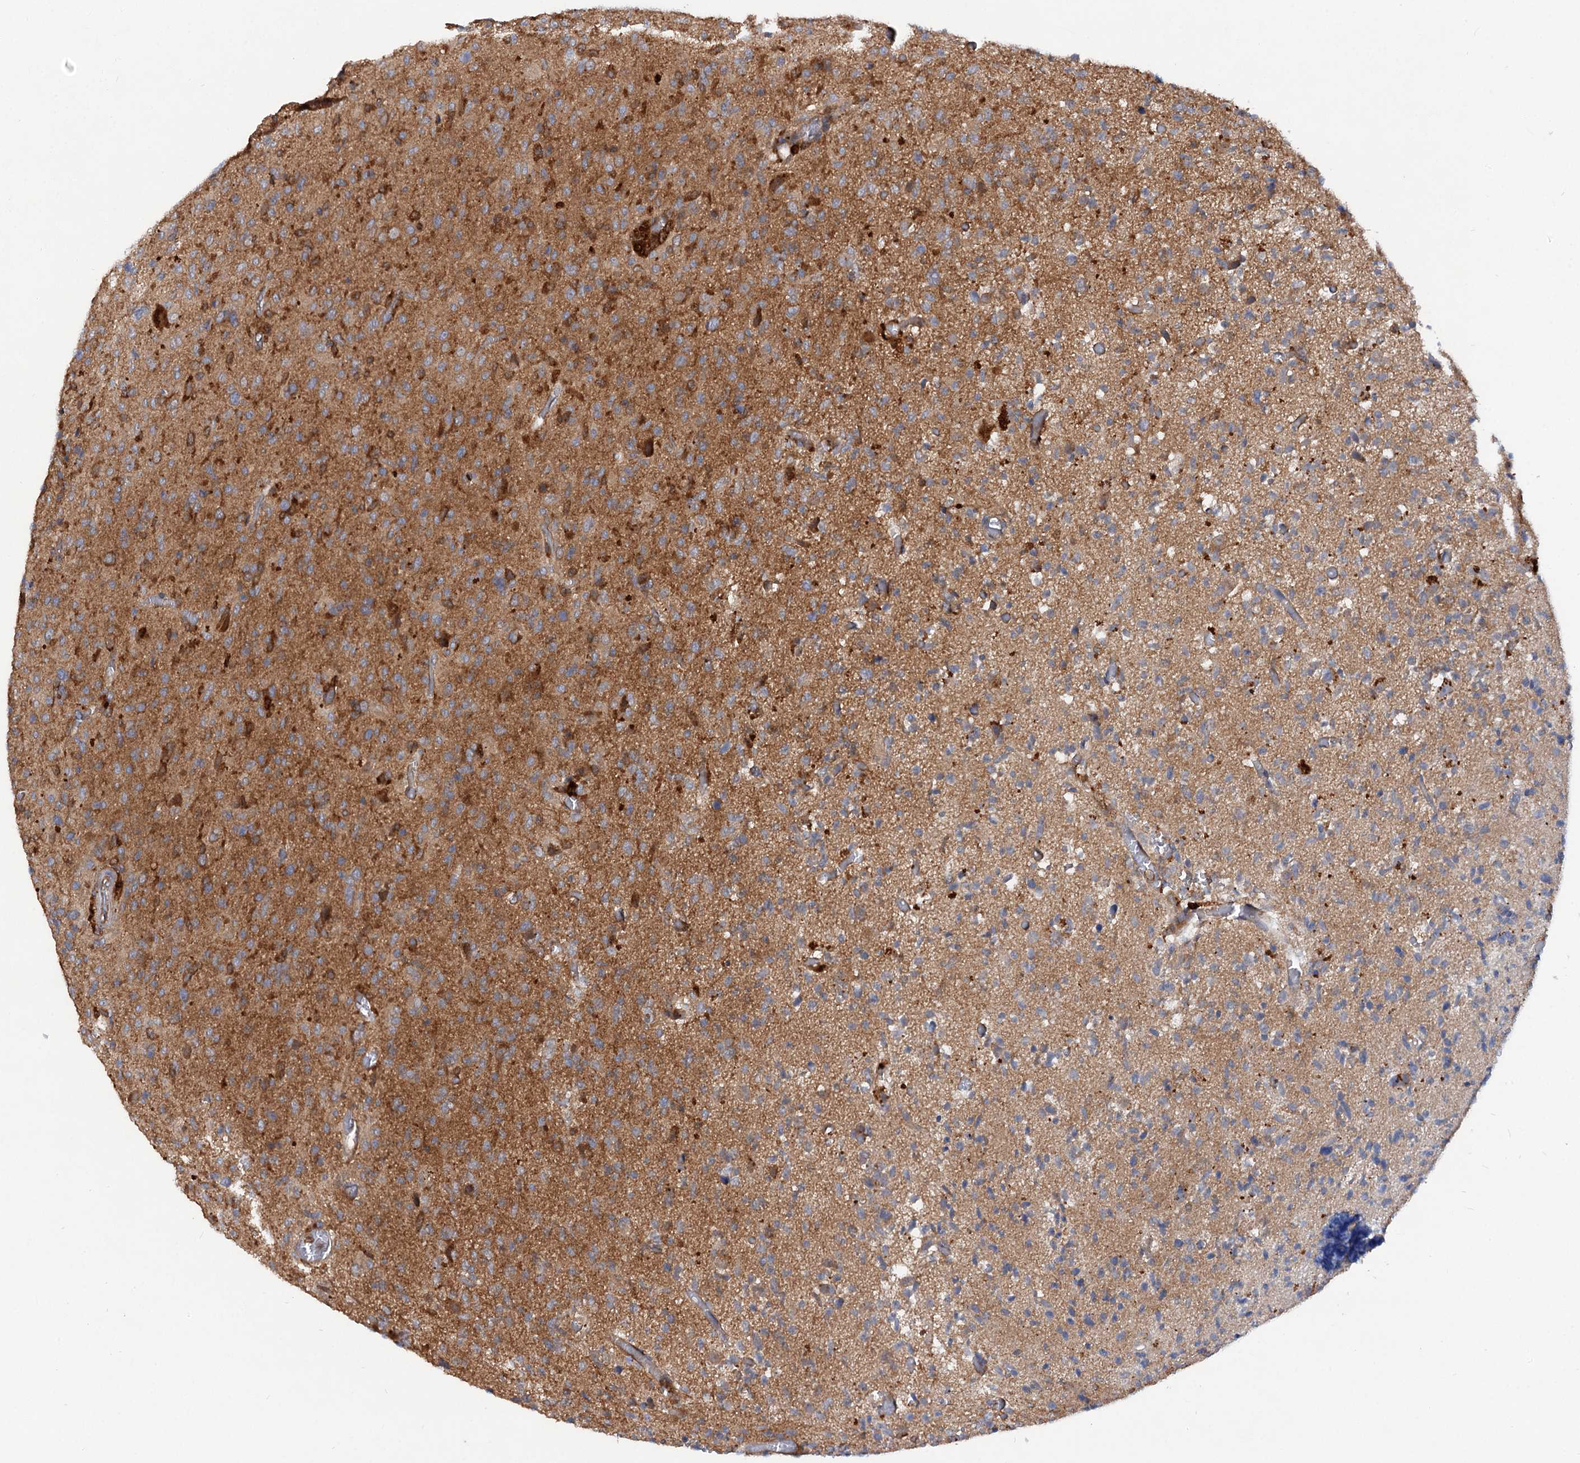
{"staining": {"intensity": "moderate", "quantity": "25%-75%", "location": "cytoplasmic/membranous"}, "tissue": "glioma", "cell_type": "Tumor cells", "image_type": "cancer", "snomed": [{"axis": "morphology", "description": "Glioma, malignant, High grade"}, {"axis": "topography", "description": "Brain"}], "caption": "Protein expression analysis of malignant high-grade glioma reveals moderate cytoplasmic/membranous expression in about 25%-75% of tumor cells.", "gene": "VPS29", "patient": {"sex": "female", "age": 57}}